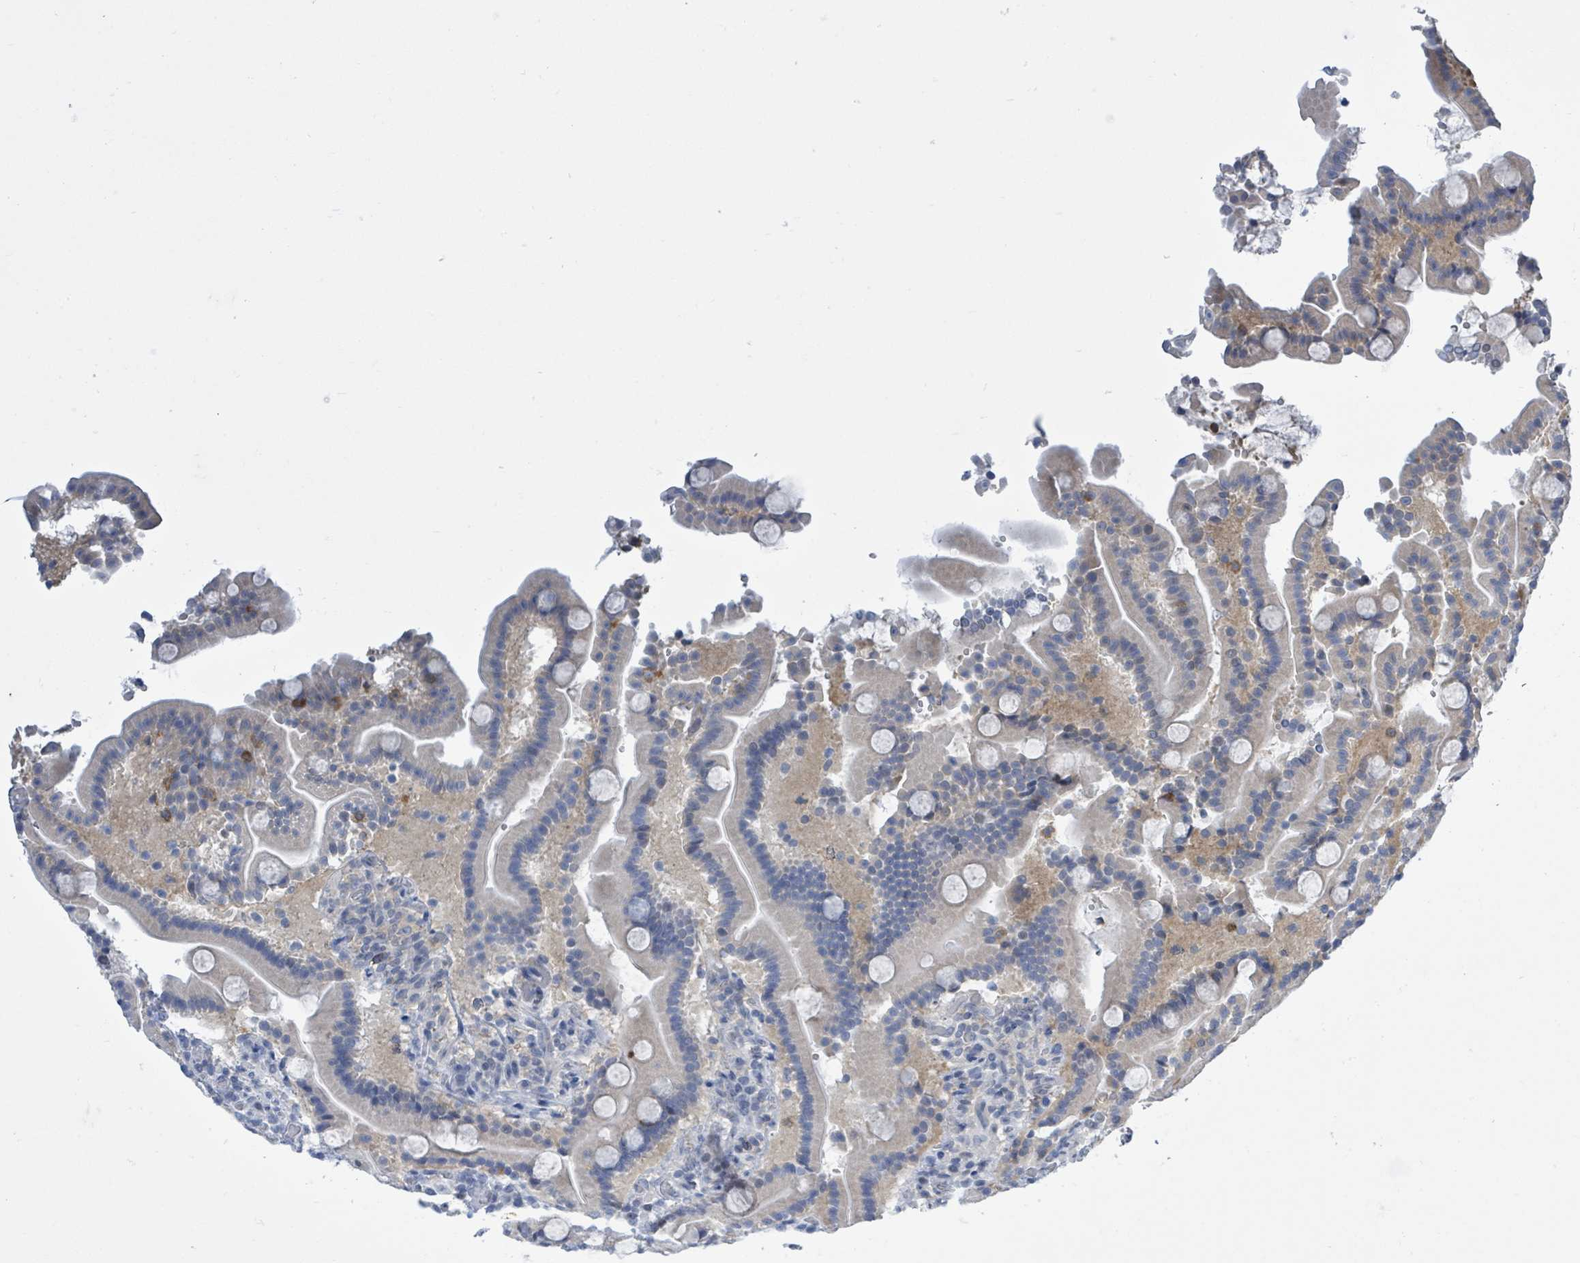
{"staining": {"intensity": "weak", "quantity": "<25%", "location": "cytoplasmic/membranous"}, "tissue": "duodenum", "cell_type": "Glandular cells", "image_type": "normal", "snomed": [{"axis": "morphology", "description": "Normal tissue, NOS"}, {"axis": "topography", "description": "Duodenum"}], "caption": "The histopathology image displays no significant staining in glandular cells of duodenum. The staining is performed using DAB brown chromogen with nuclei counter-stained in using hematoxylin.", "gene": "DGKZ", "patient": {"sex": "male", "age": 55}}